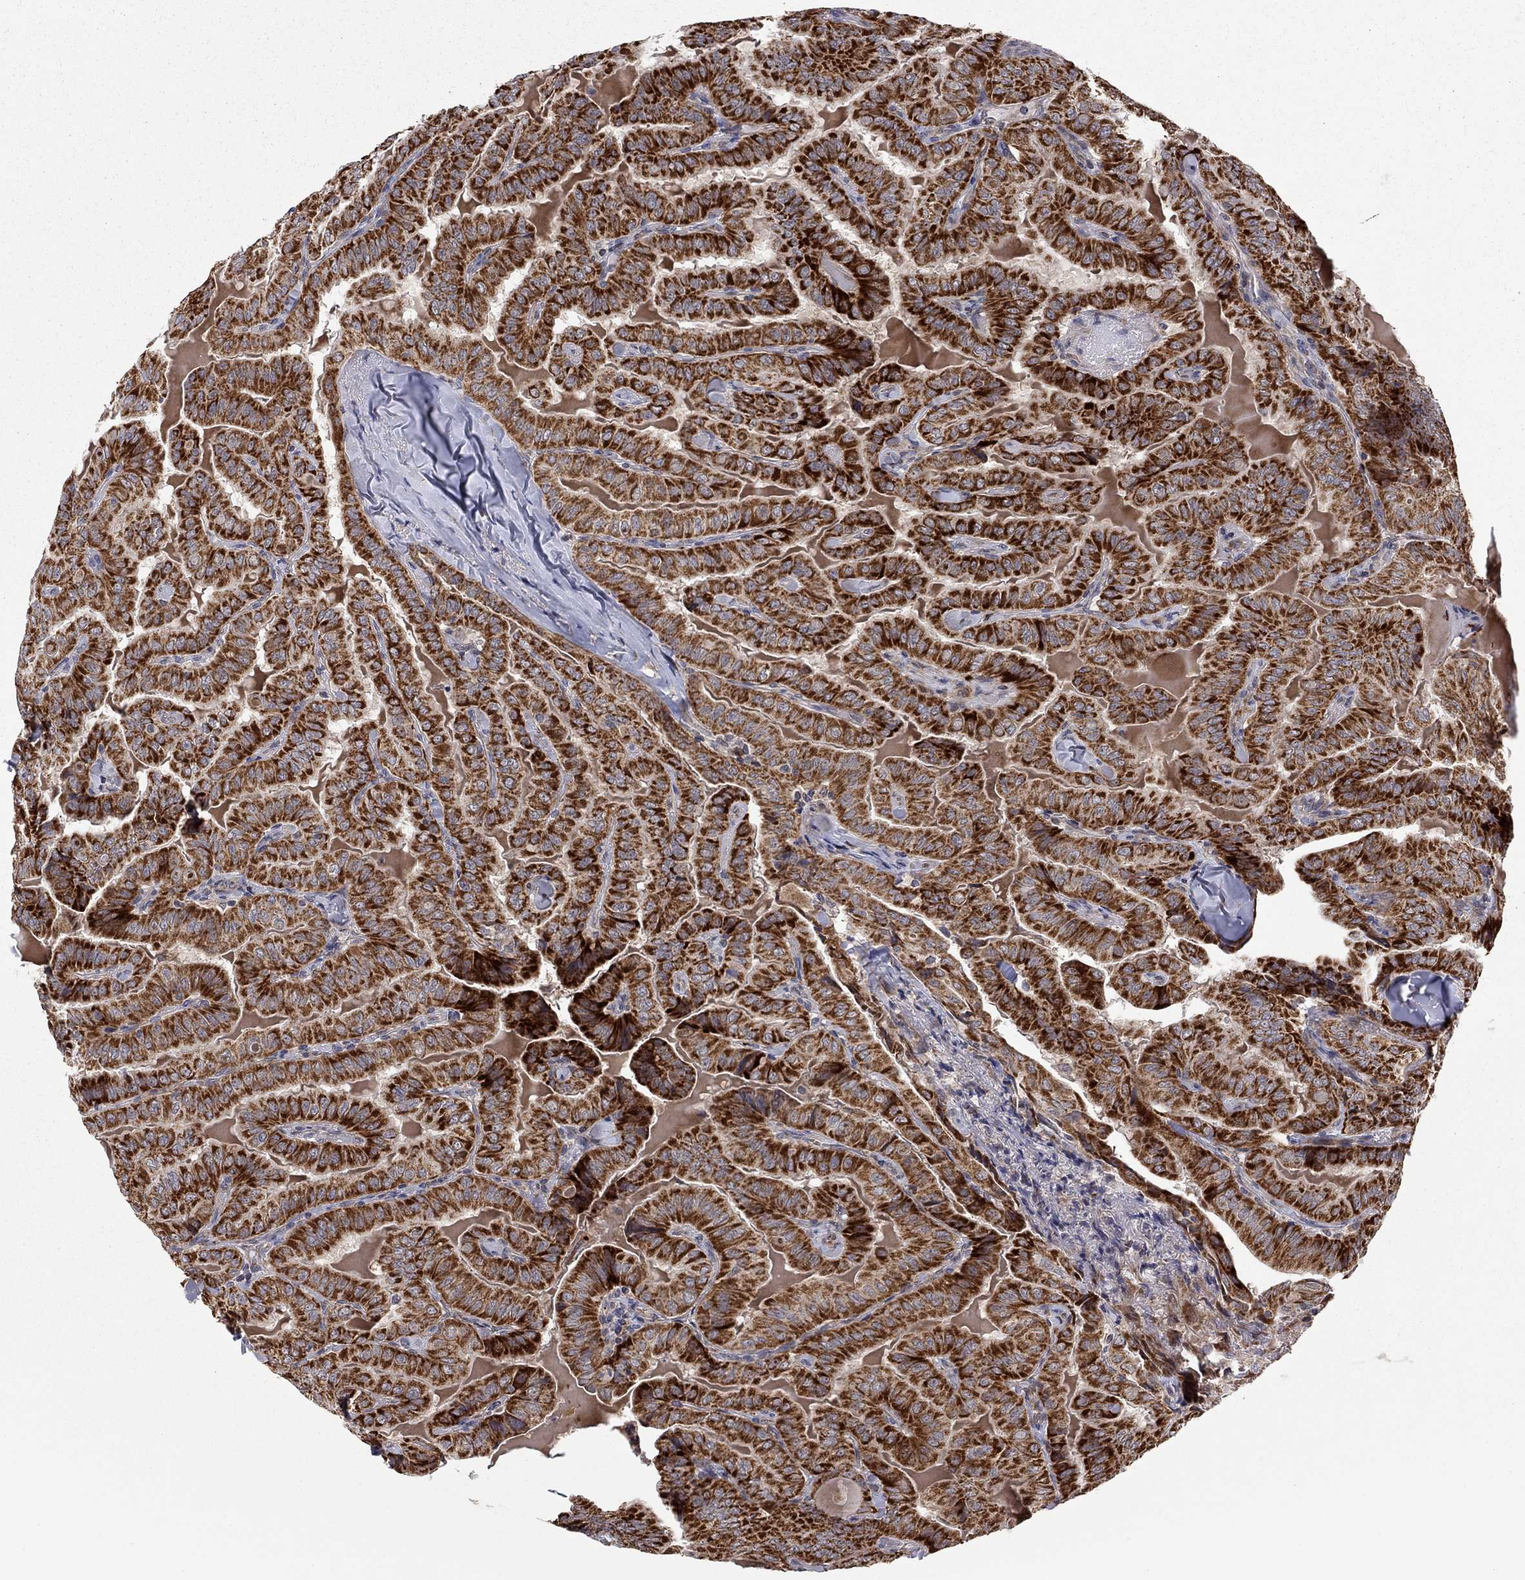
{"staining": {"intensity": "strong", "quantity": ">75%", "location": "cytoplasmic/membranous"}, "tissue": "thyroid cancer", "cell_type": "Tumor cells", "image_type": "cancer", "snomed": [{"axis": "morphology", "description": "Papillary adenocarcinoma, NOS"}, {"axis": "topography", "description": "Thyroid gland"}], "caption": "High-power microscopy captured an immunohistochemistry (IHC) histopathology image of papillary adenocarcinoma (thyroid), revealing strong cytoplasmic/membranous expression in about >75% of tumor cells. (DAB (3,3'-diaminobenzidine) = brown stain, brightfield microscopy at high magnification).", "gene": "IDS", "patient": {"sex": "female", "age": 68}}